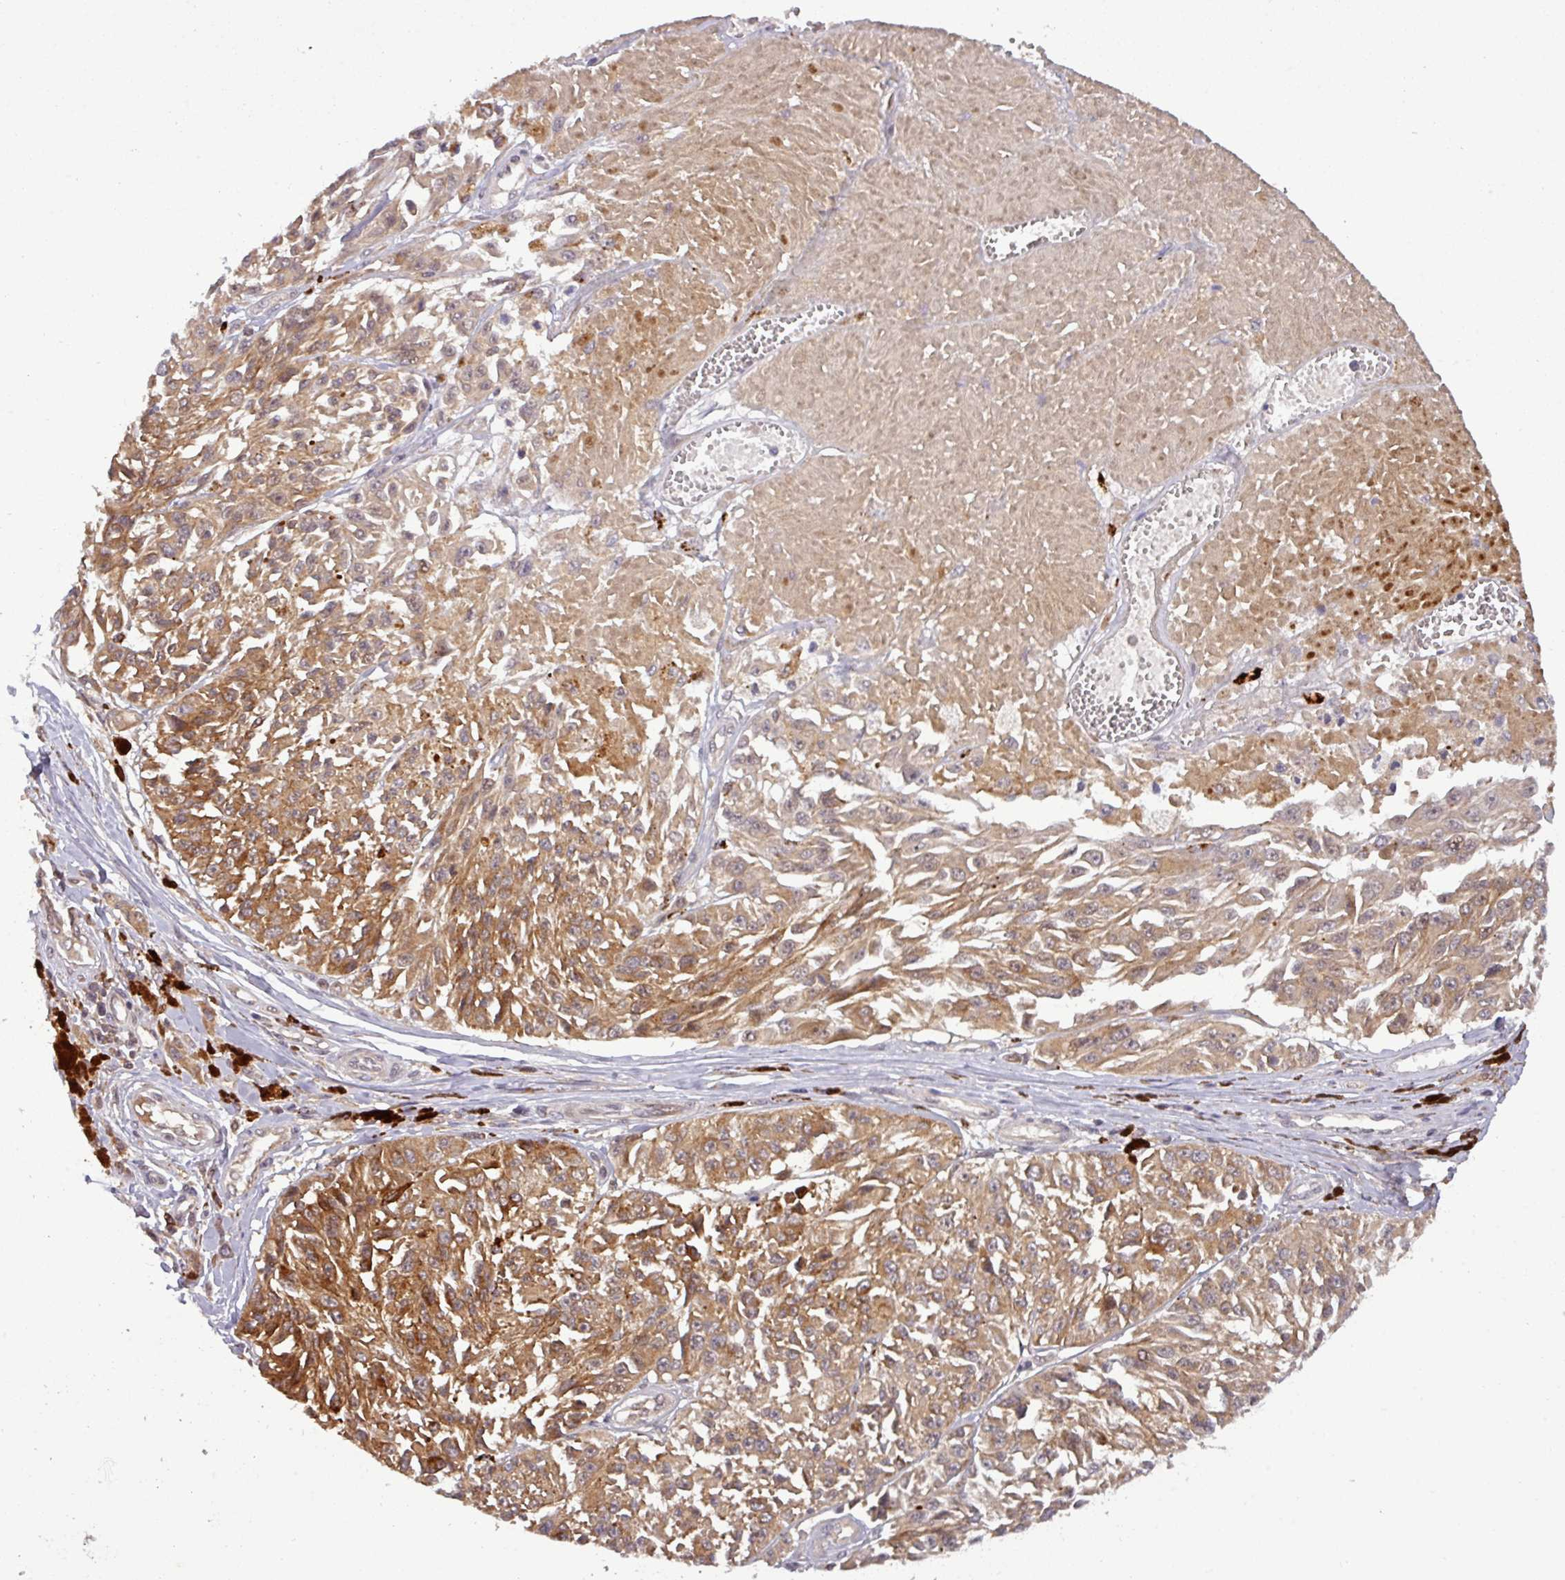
{"staining": {"intensity": "moderate", "quantity": "25%-75%", "location": "cytoplasmic/membranous"}, "tissue": "melanoma", "cell_type": "Tumor cells", "image_type": "cancer", "snomed": [{"axis": "morphology", "description": "Malignant melanoma, NOS"}, {"axis": "topography", "description": "Skin"}], "caption": "The micrograph displays immunohistochemical staining of malignant melanoma. There is moderate cytoplasmic/membranous staining is identified in about 25%-75% of tumor cells.", "gene": "PUS1", "patient": {"sex": "male", "age": 94}}